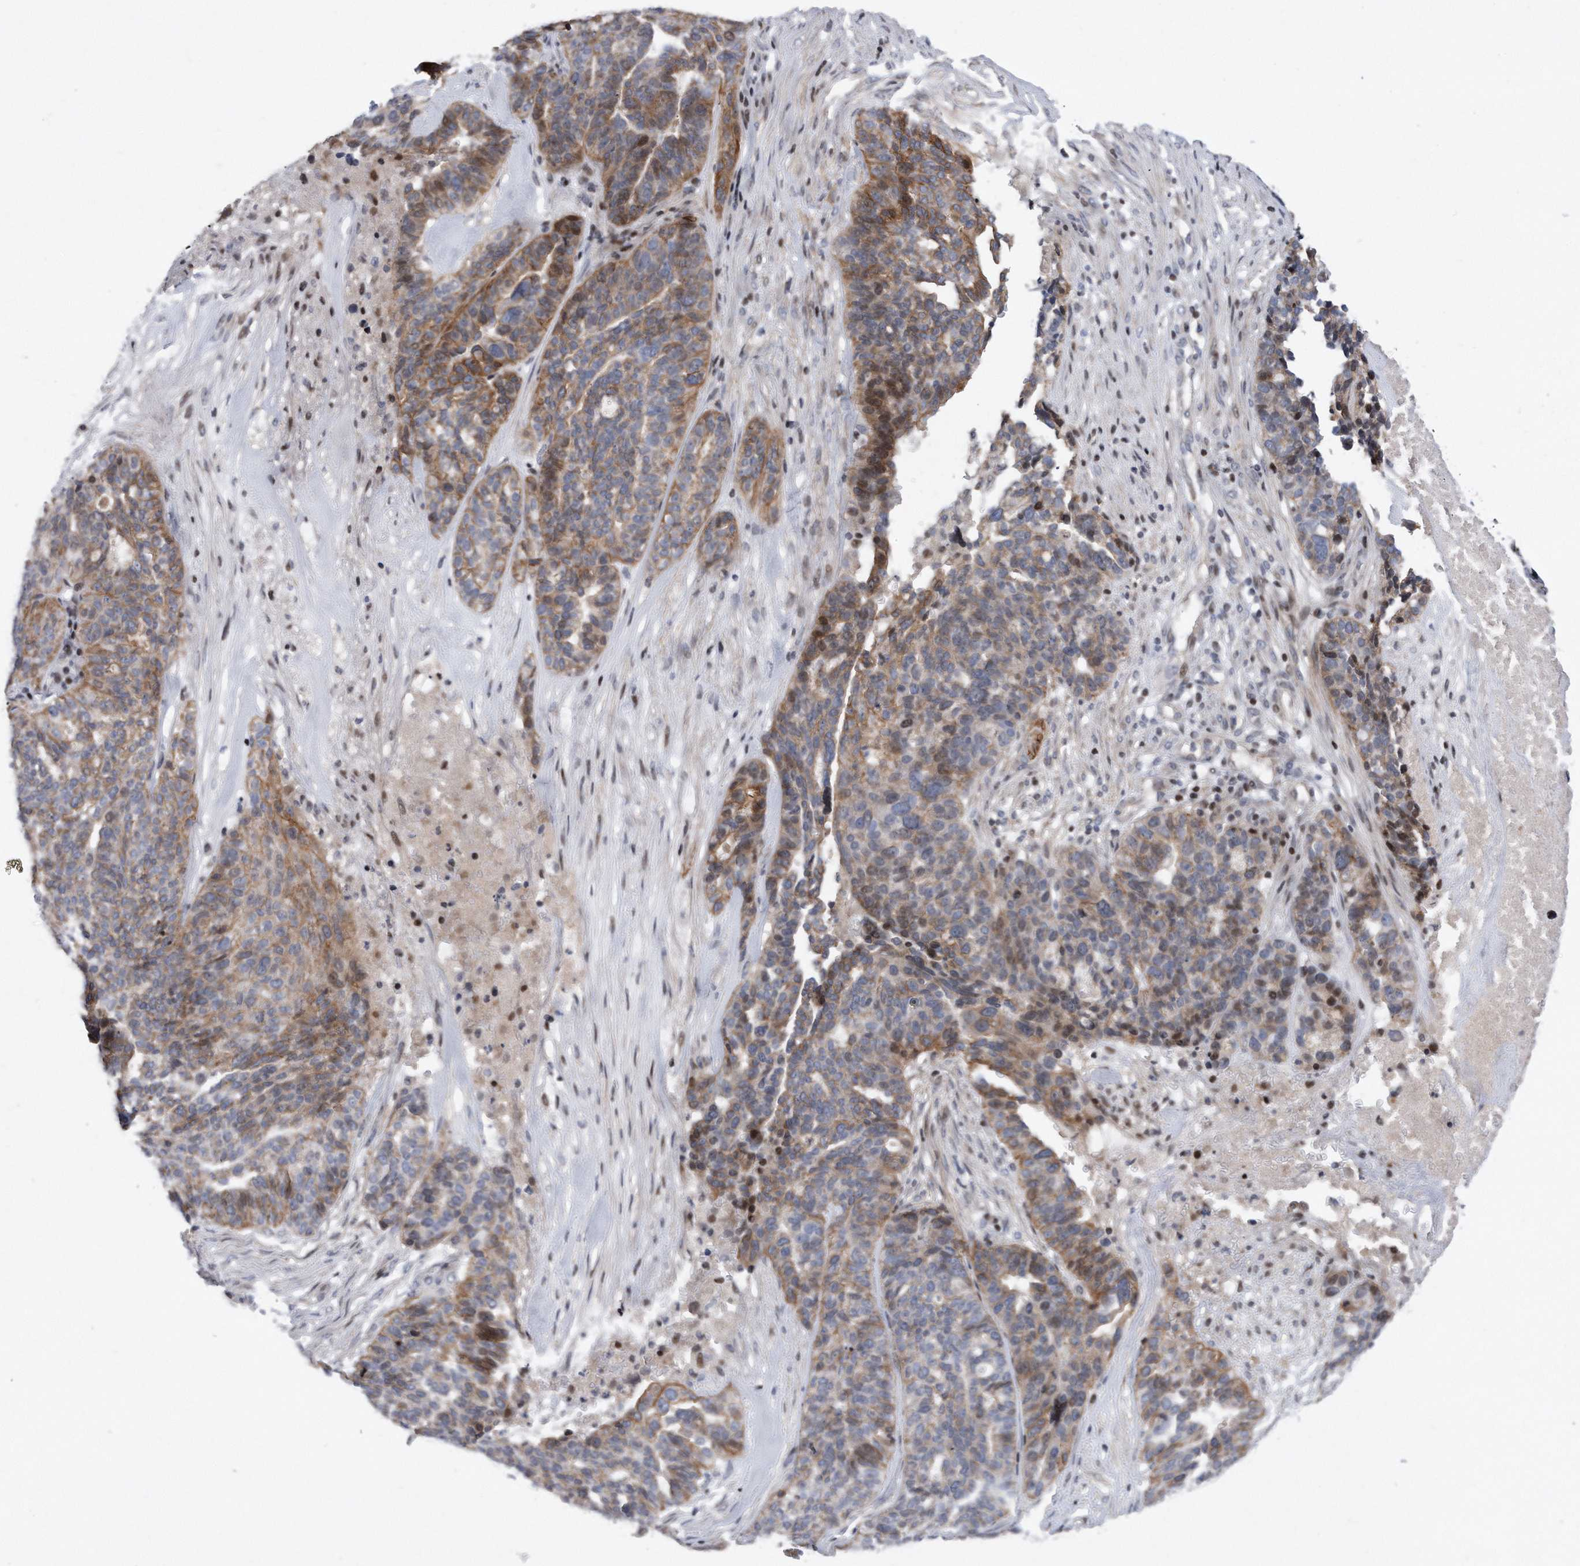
{"staining": {"intensity": "weak", "quantity": "<25%", "location": "cytoplasmic/membranous"}, "tissue": "ovarian cancer", "cell_type": "Tumor cells", "image_type": "cancer", "snomed": [{"axis": "morphology", "description": "Cystadenocarcinoma, serous, NOS"}, {"axis": "topography", "description": "Ovary"}], "caption": "There is no significant staining in tumor cells of ovarian serous cystadenocarcinoma. The staining is performed using DAB (3,3'-diaminobenzidine) brown chromogen with nuclei counter-stained in using hematoxylin.", "gene": "CDH12", "patient": {"sex": "female", "age": 59}}